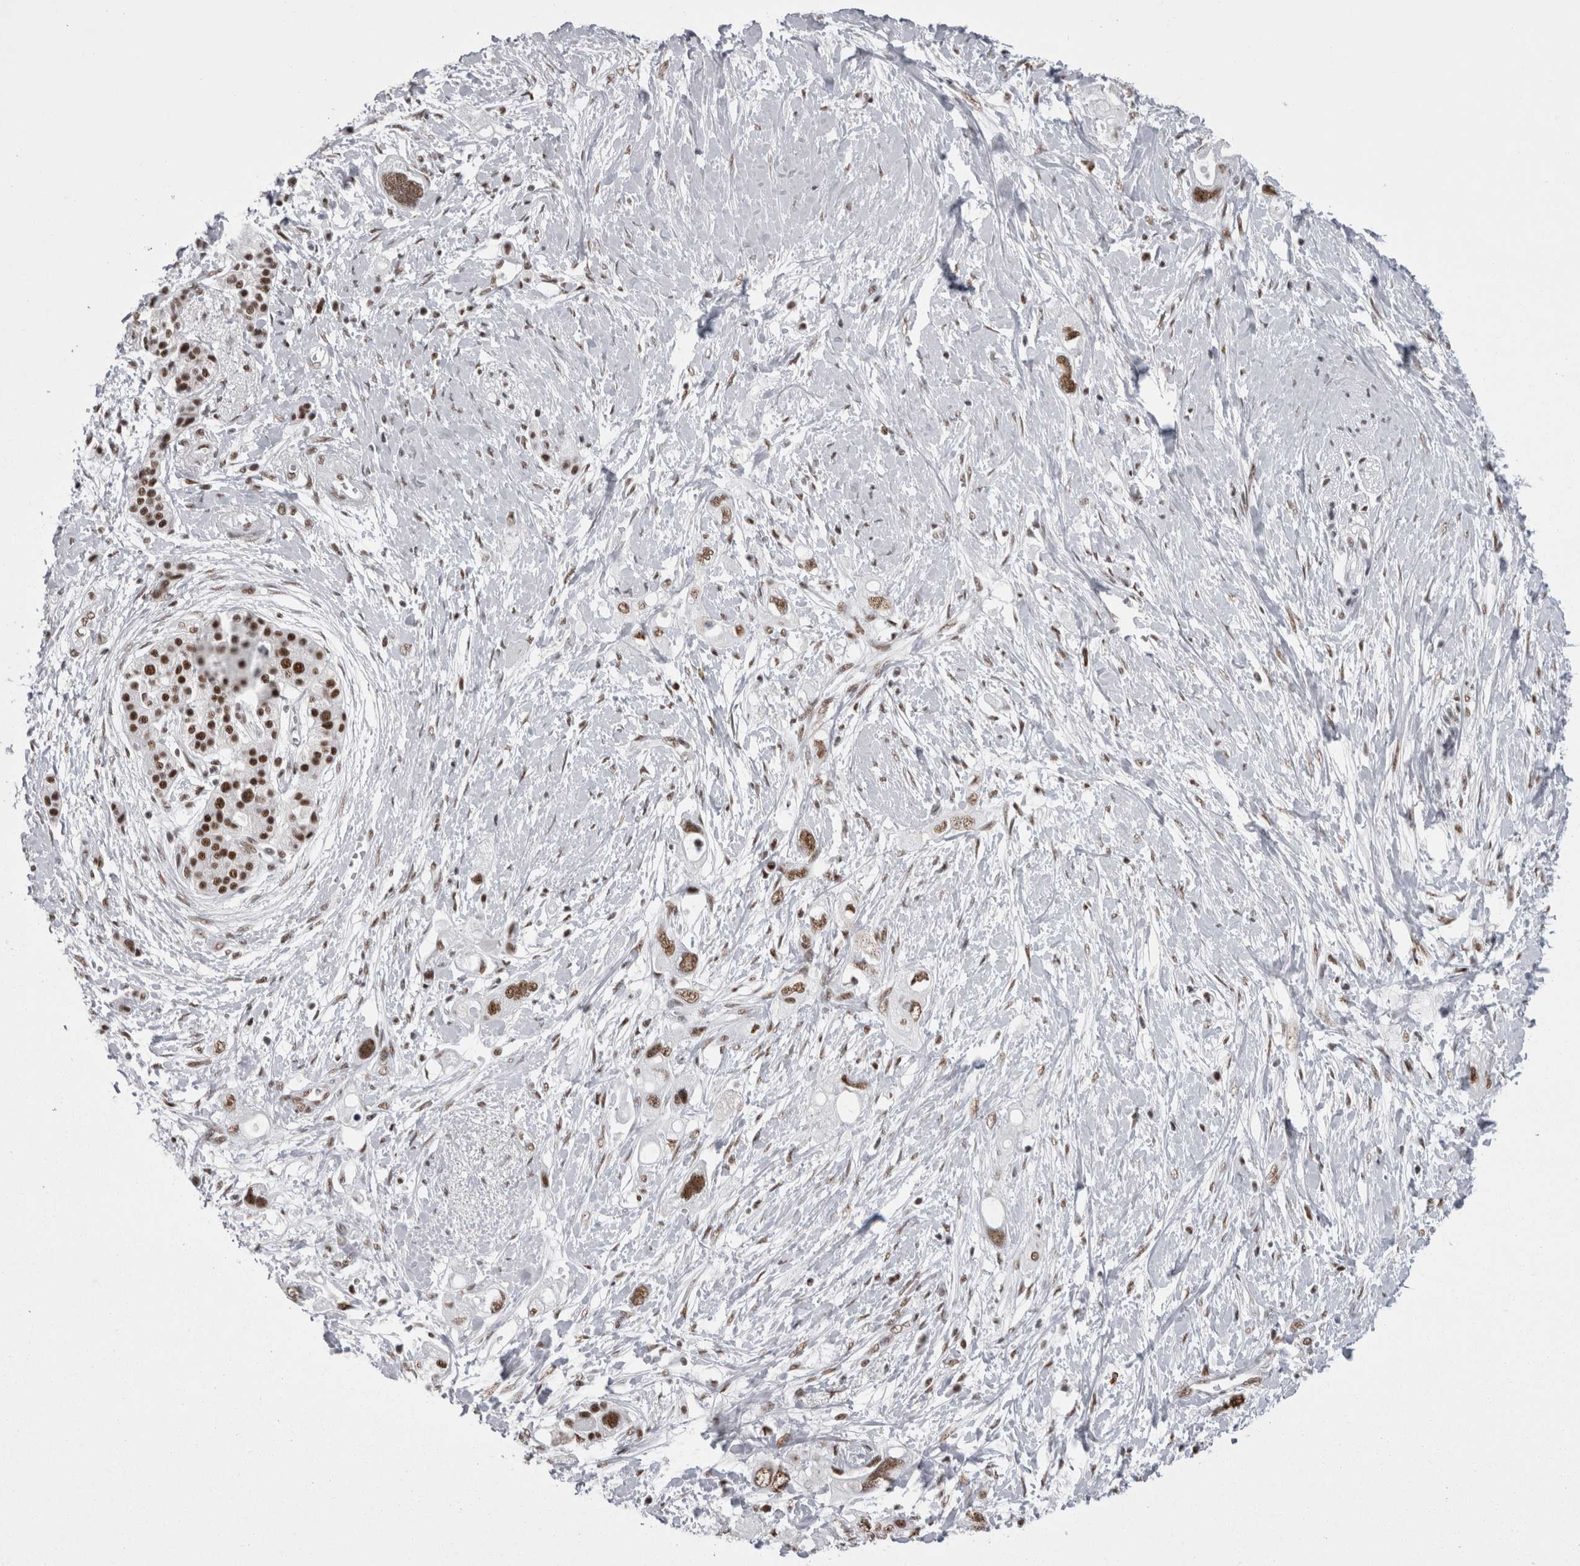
{"staining": {"intensity": "moderate", "quantity": ">75%", "location": "nuclear"}, "tissue": "pancreatic cancer", "cell_type": "Tumor cells", "image_type": "cancer", "snomed": [{"axis": "morphology", "description": "Adenocarcinoma, NOS"}, {"axis": "topography", "description": "Pancreas"}], "caption": "Protein expression by IHC reveals moderate nuclear positivity in approximately >75% of tumor cells in pancreatic cancer (adenocarcinoma). (IHC, brightfield microscopy, high magnification).", "gene": "SNRNP40", "patient": {"sex": "female", "age": 56}}